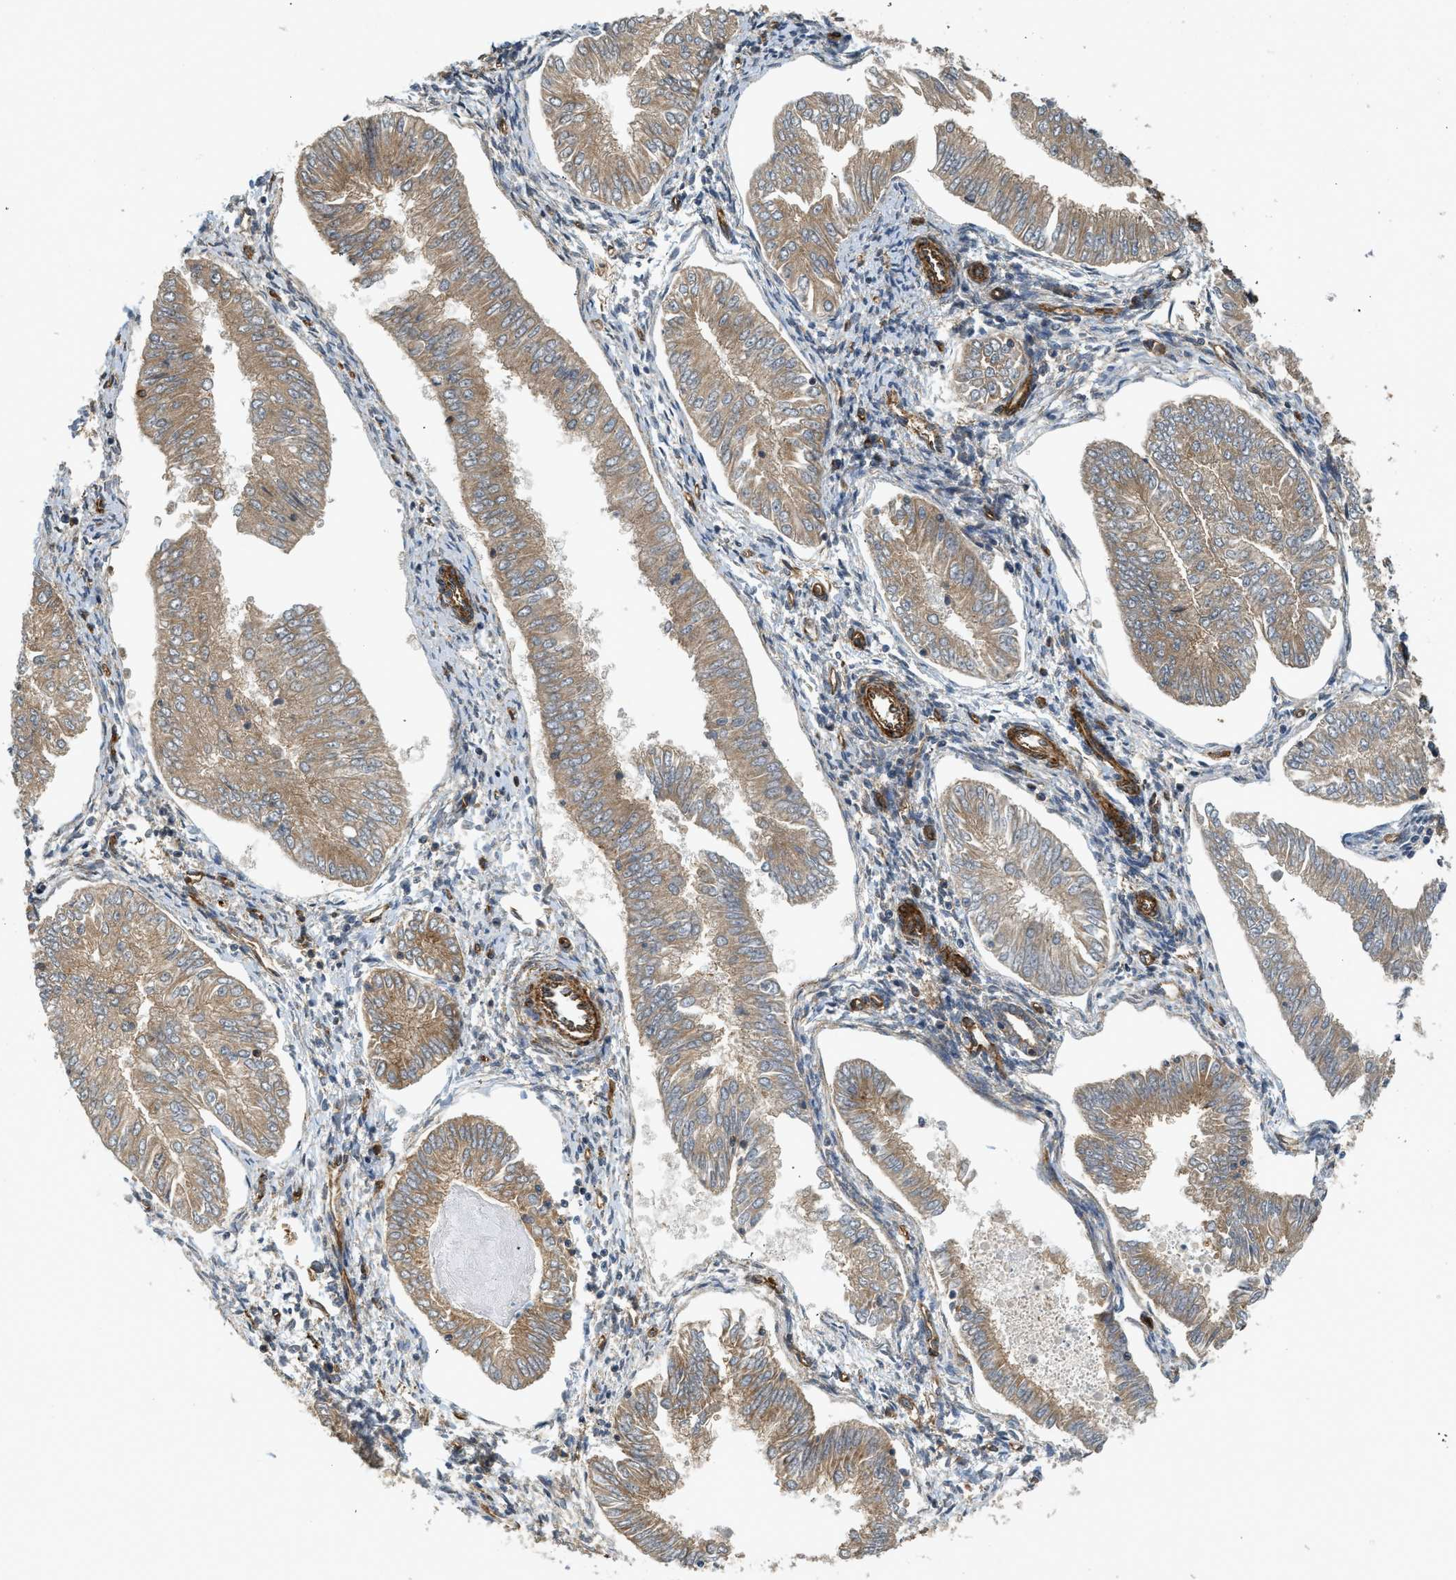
{"staining": {"intensity": "moderate", "quantity": ">75%", "location": "cytoplasmic/membranous"}, "tissue": "endometrial cancer", "cell_type": "Tumor cells", "image_type": "cancer", "snomed": [{"axis": "morphology", "description": "Adenocarcinoma, NOS"}, {"axis": "topography", "description": "Endometrium"}], "caption": "A medium amount of moderate cytoplasmic/membranous positivity is identified in about >75% of tumor cells in adenocarcinoma (endometrial) tissue. The staining was performed using DAB, with brown indicating positive protein expression. Nuclei are stained blue with hematoxylin.", "gene": "HIP1", "patient": {"sex": "female", "age": 53}}